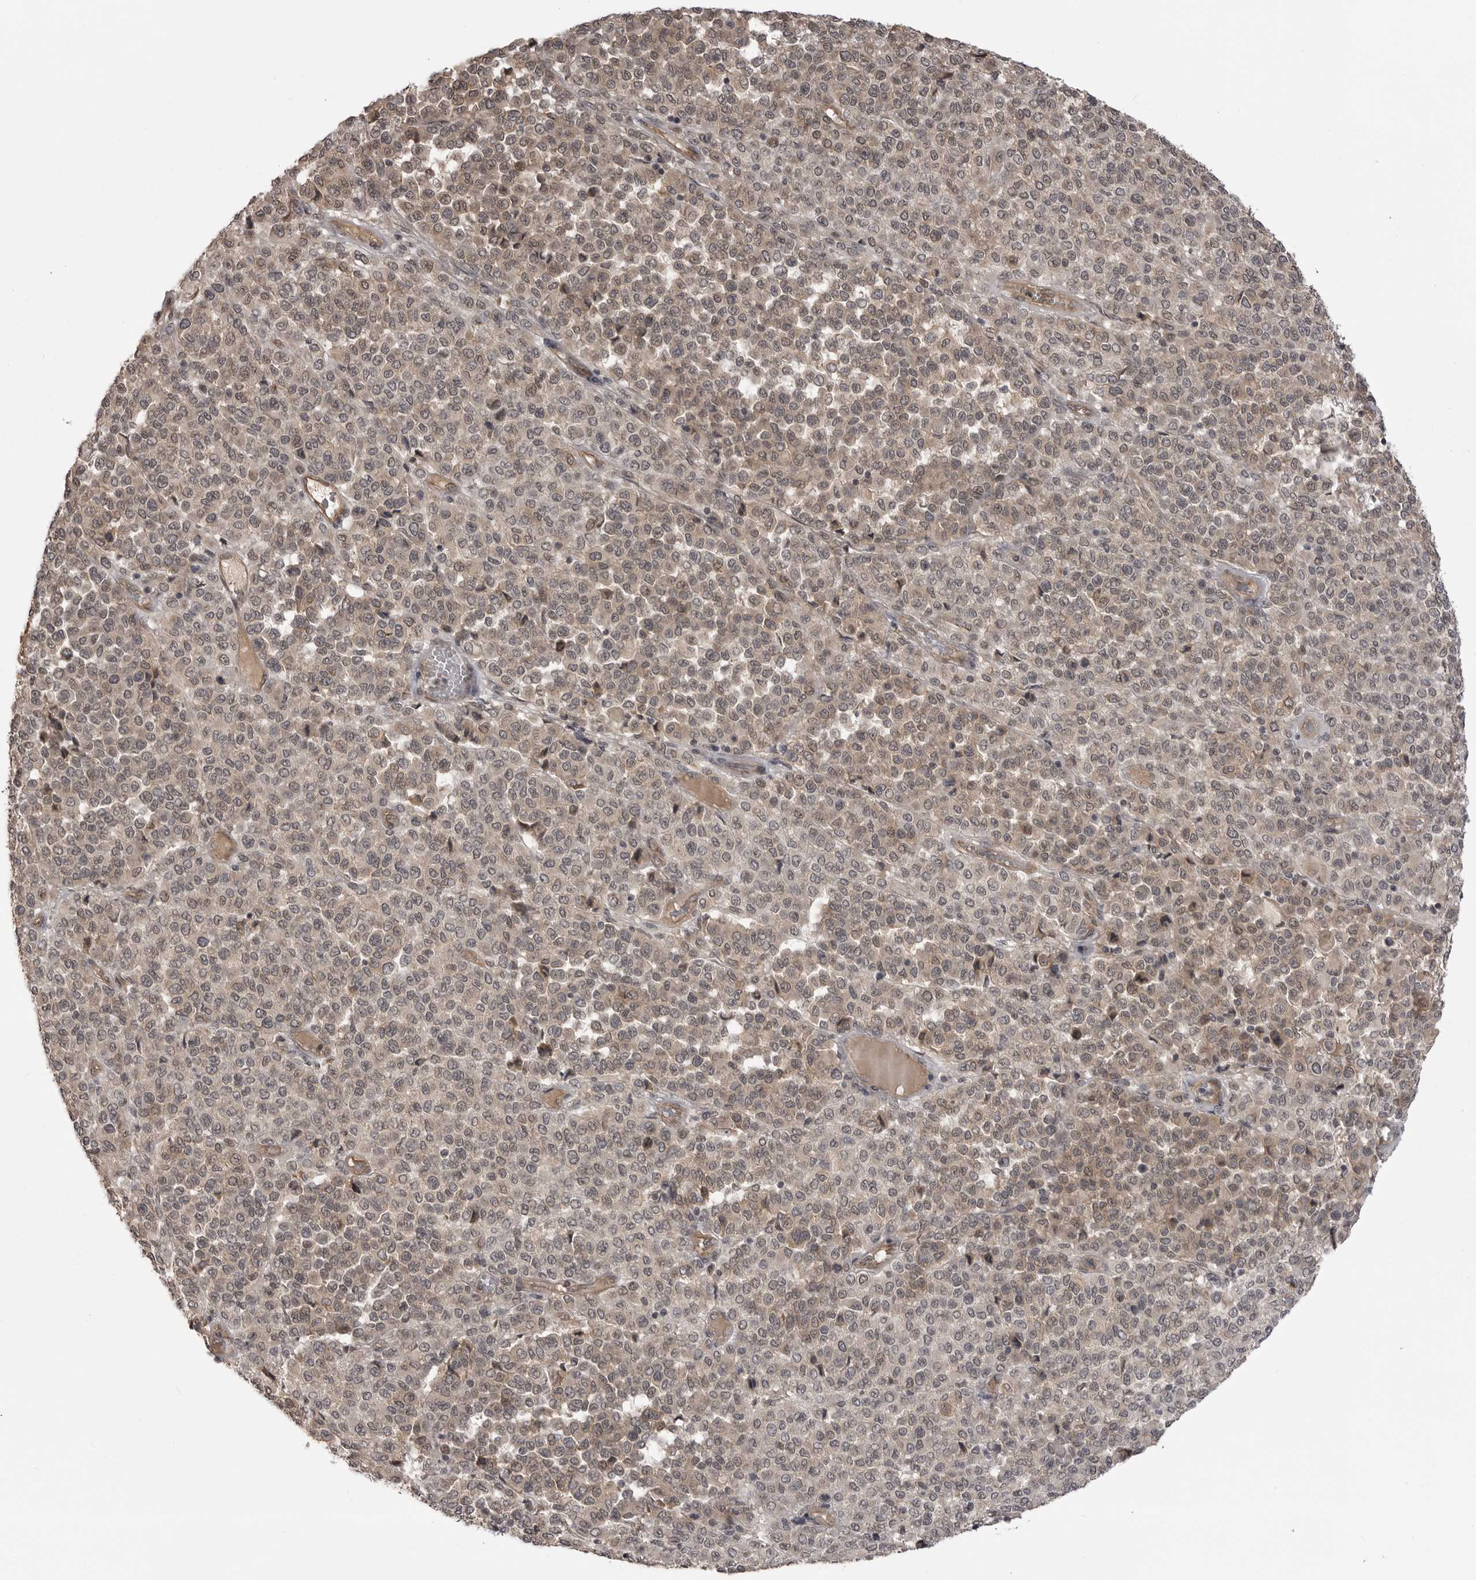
{"staining": {"intensity": "weak", "quantity": "<25%", "location": "cytoplasmic/membranous"}, "tissue": "melanoma", "cell_type": "Tumor cells", "image_type": "cancer", "snomed": [{"axis": "morphology", "description": "Malignant melanoma, Metastatic site"}, {"axis": "topography", "description": "Pancreas"}], "caption": "The micrograph exhibits no significant staining in tumor cells of malignant melanoma (metastatic site).", "gene": "SORBS1", "patient": {"sex": "female", "age": 30}}